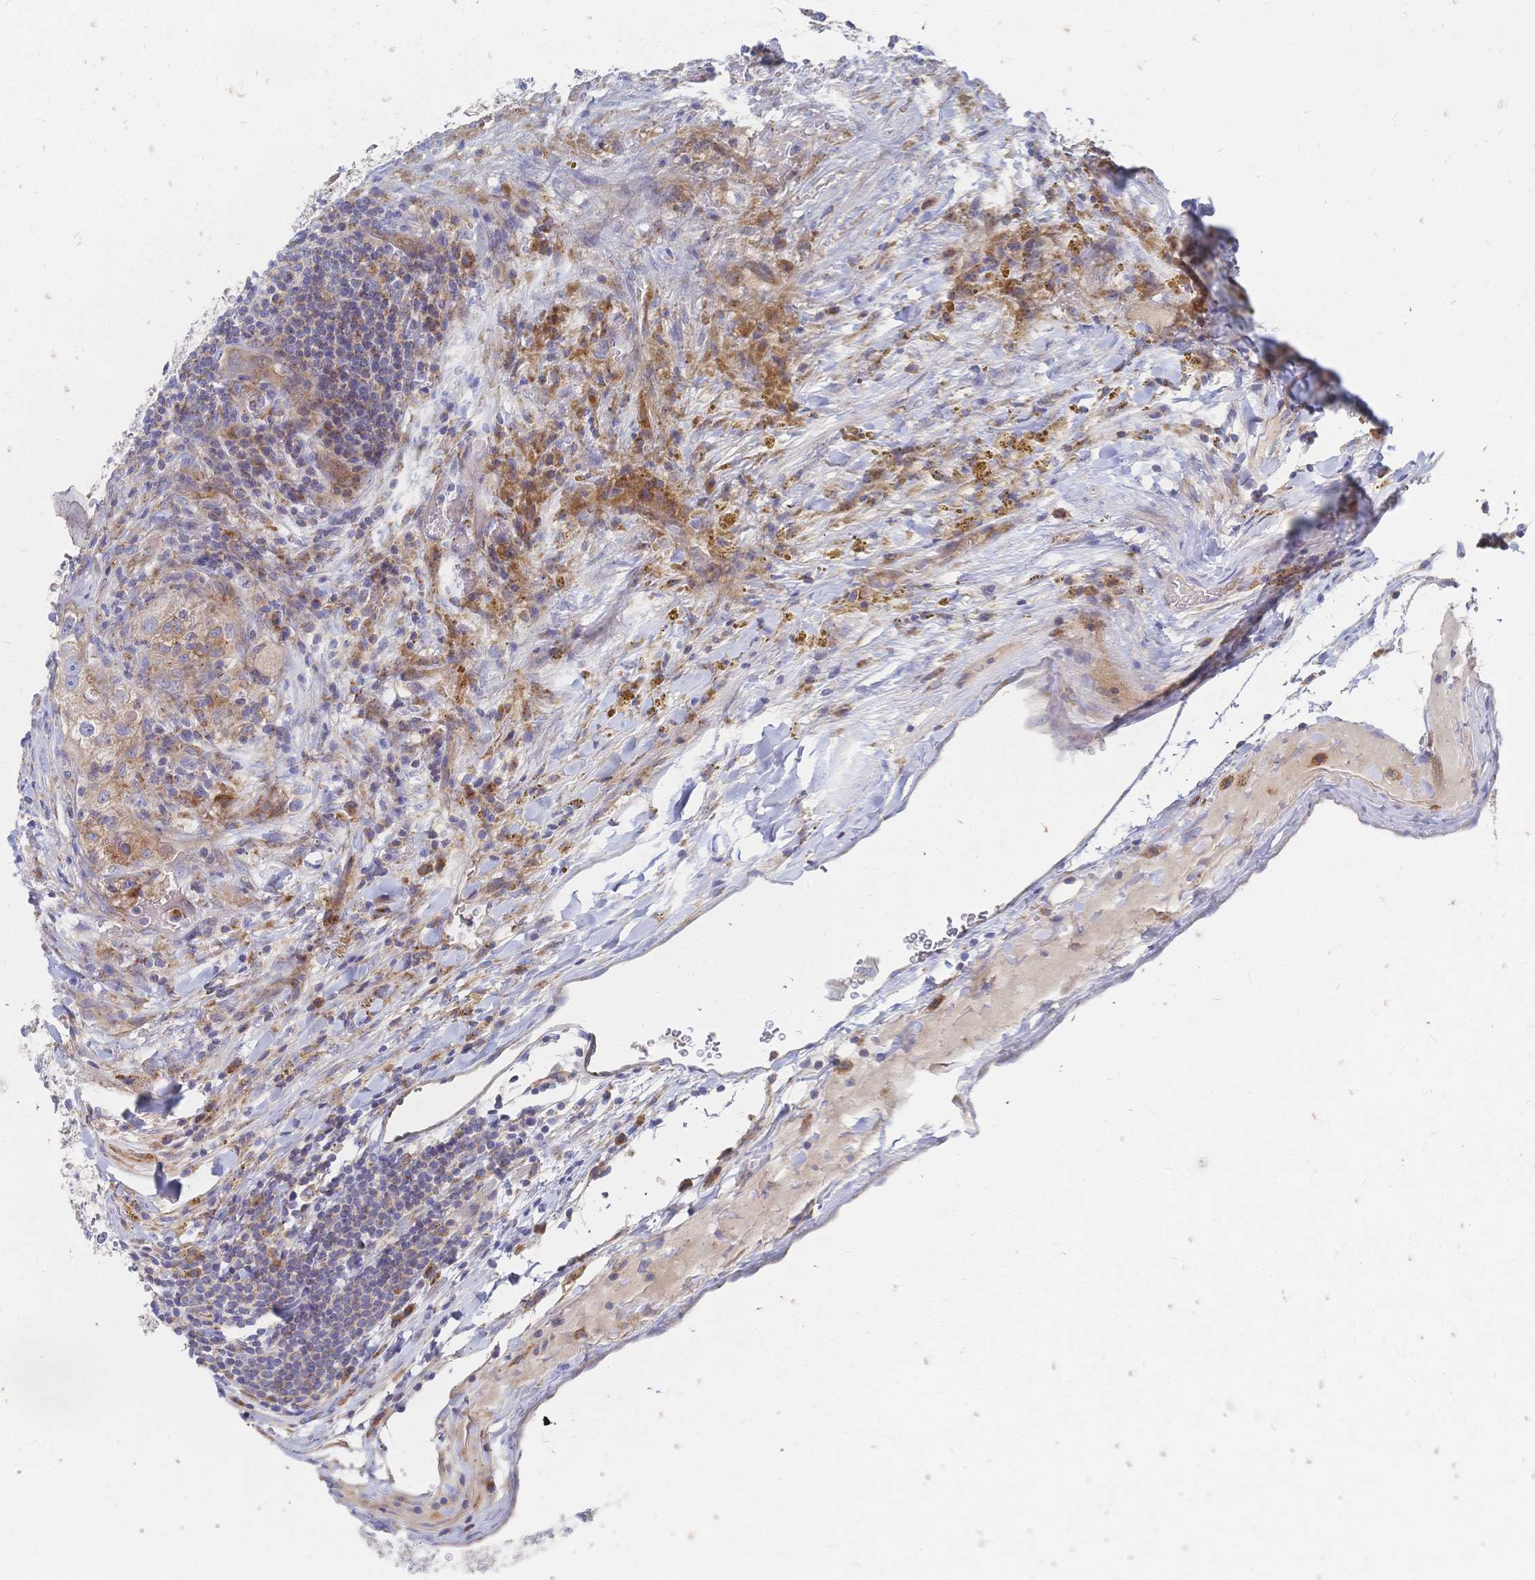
{"staining": {"intensity": "weak", "quantity": "25%-75%", "location": "cytoplasmic/membranous"}, "tissue": "renal cancer", "cell_type": "Tumor cells", "image_type": "cancer", "snomed": [{"axis": "morphology", "description": "Adenocarcinoma, NOS"}, {"axis": "topography", "description": "Kidney"}], "caption": "This micrograph exhibits renal cancer stained with IHC to label a protein in brown. The cytoplasmic/membranous of tumor cells show weak positivity for the protein. Nuclei are counter-stained blue.", "gene": "SORBS1", "patient": {"sex": "male", "age": 63}}